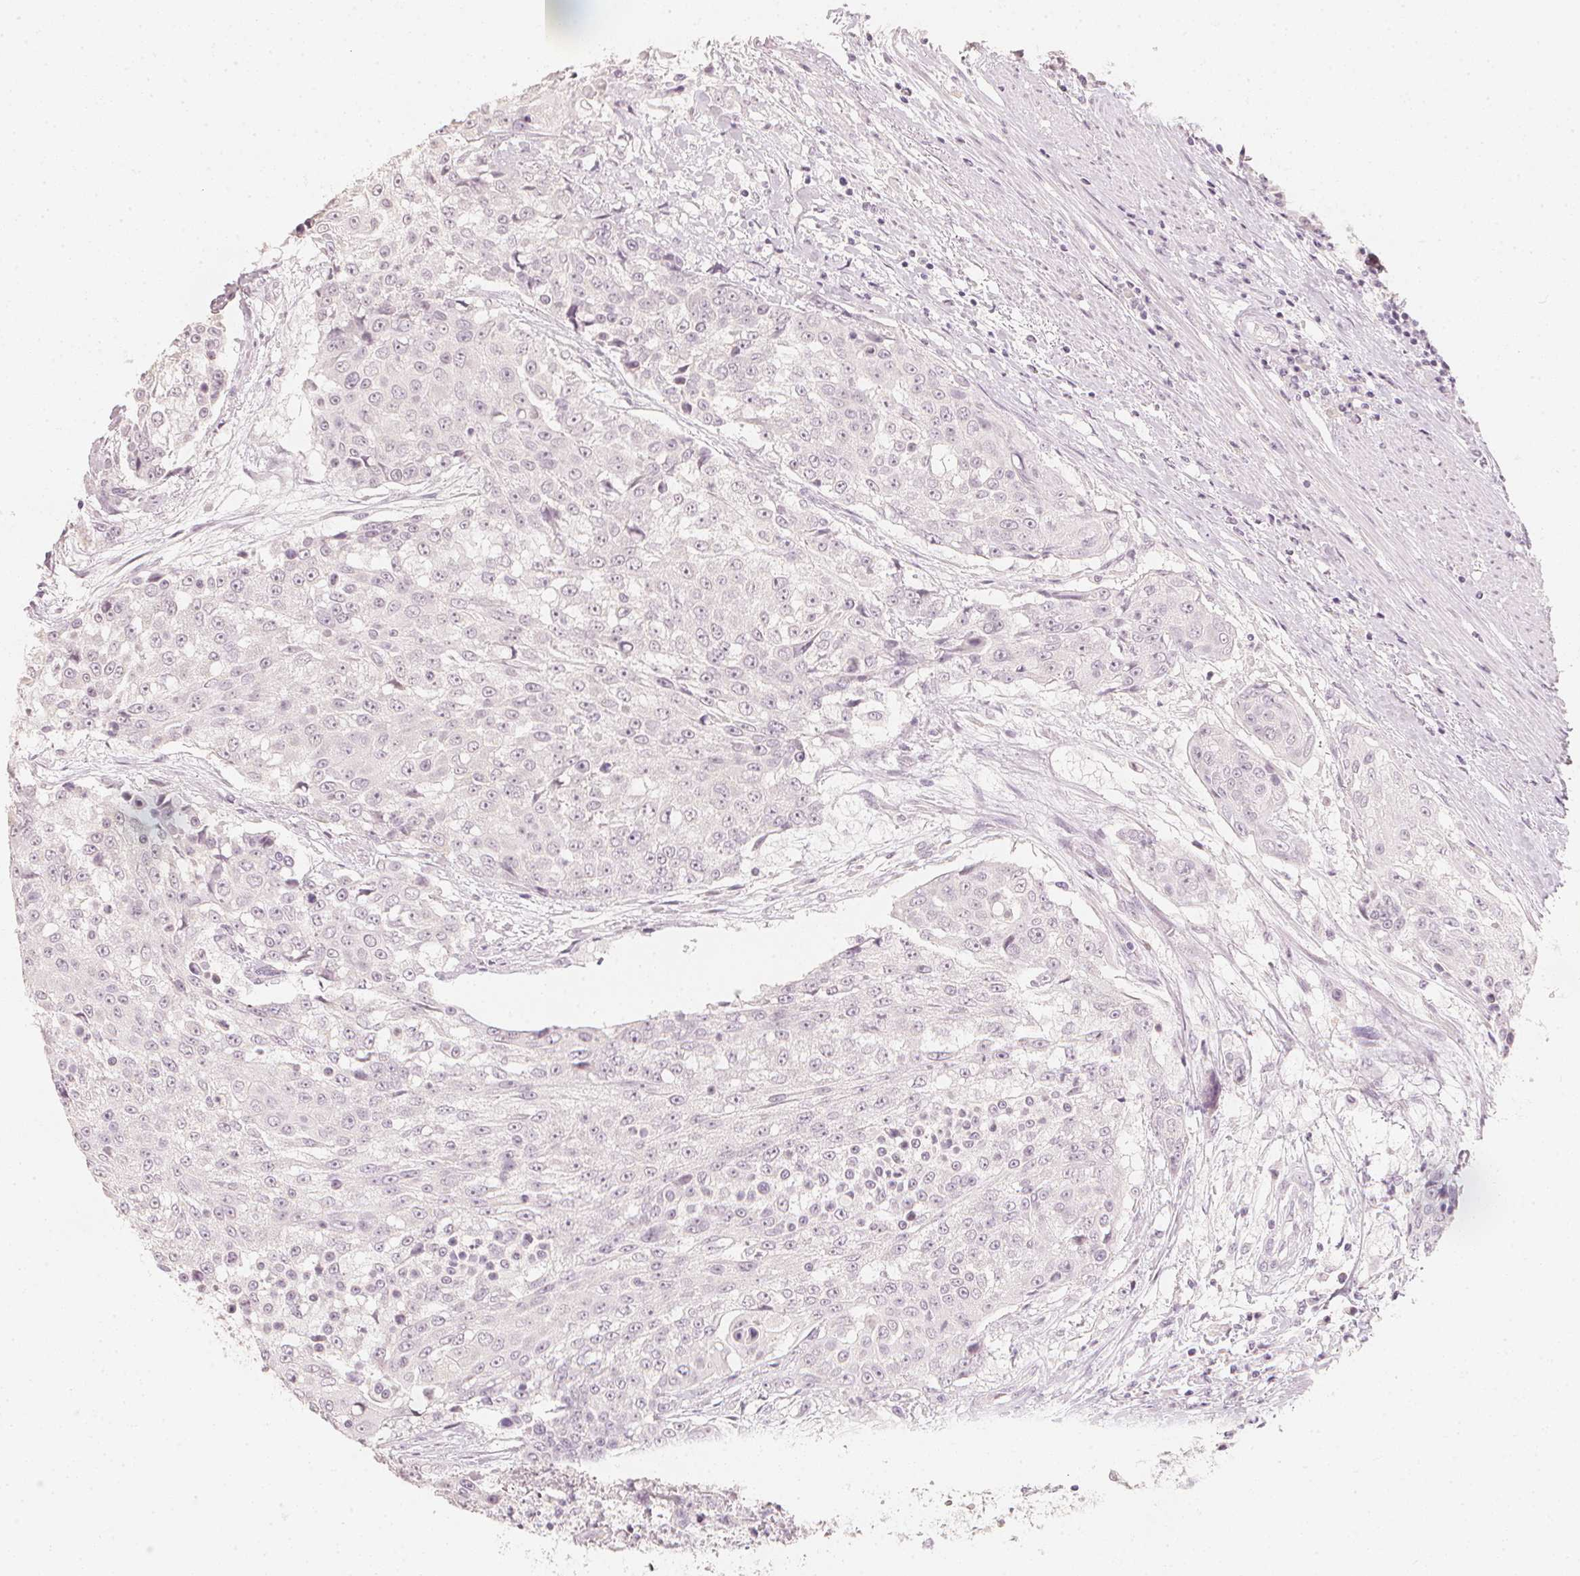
{"staining": {"intensity": "negative", "quantity": "none", "location": "none"}, "tissue": "urothelial cancer", "cell_type": "Tumor cells", "image_type": "cancer", "snomed": [{"axis": "morphology", "description": "Urothelial carcinoma, High grade"}, {"axis": "topography", "description": "Urinary bladder"}], "caption": "Protein analysis of urothelial cancer exhibits no significant expression in tumor cells. (Stains: DAB (3,3'-diaminobenzidine) immunohistochemistry (IHC) with hematoxylin counter stain, Microscopy: brightfield microscopy at high magnification).", "gene": "CALB1", "patient": {"sex": "female", "age": 63}}